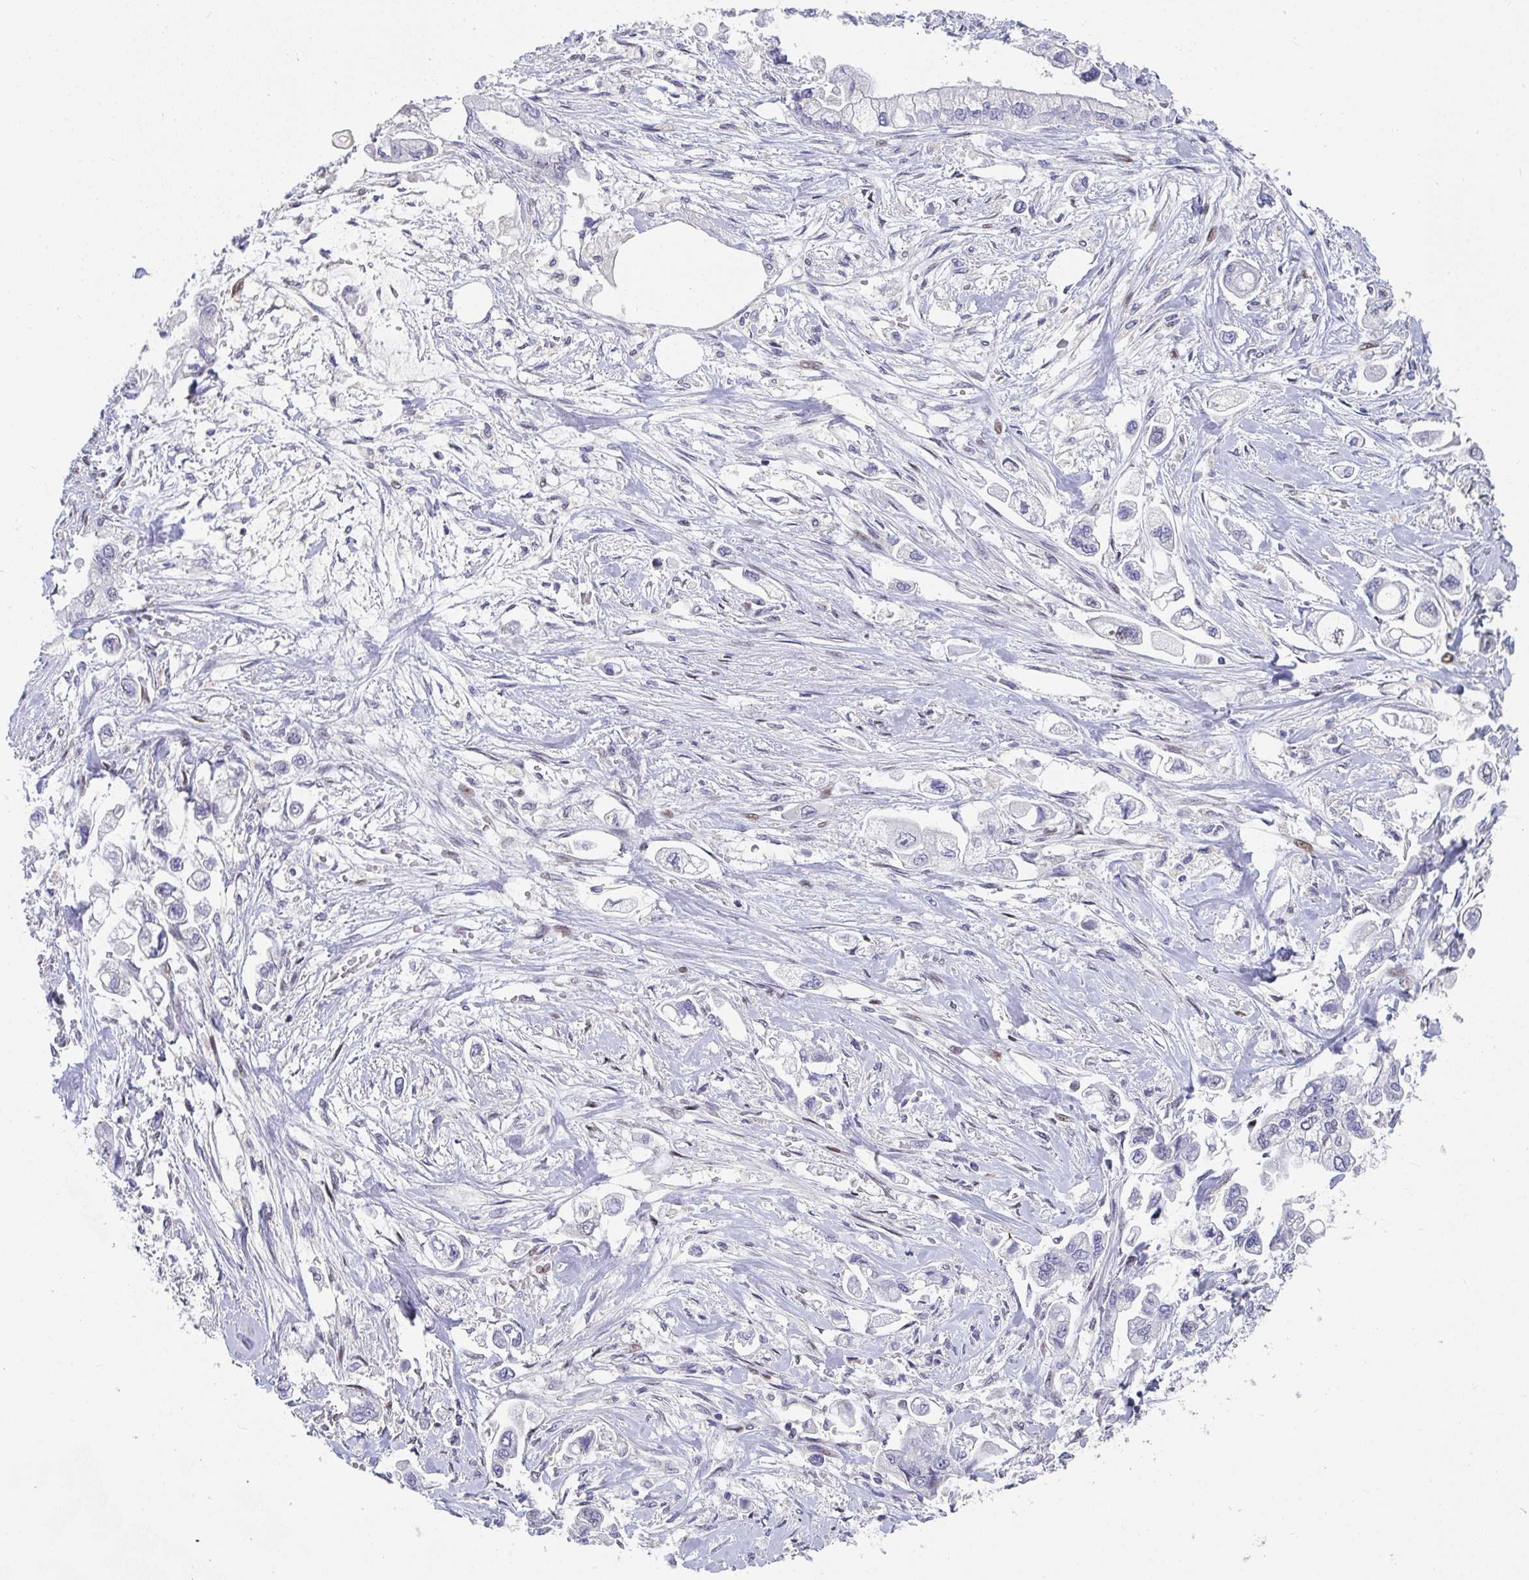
{"staining": {"intensity": "negative", "quantity": "none", "location": "none"}, "tissue": "stomach cancer", "cell_type": "Tumor cells", "image_type": "cancer", "snomed": [{"axis": "morphology", "description": "Adenocarcinoma, NOS"}, {"axis": "topography", "description": "Stomach"}], "caption": "Micrograph shows no protein expression in tumor cells of stomach cancer (adenocarcinoma) tissue.", "gene": "ZIC3", "patient": {"sex": "male", "age": 62}}